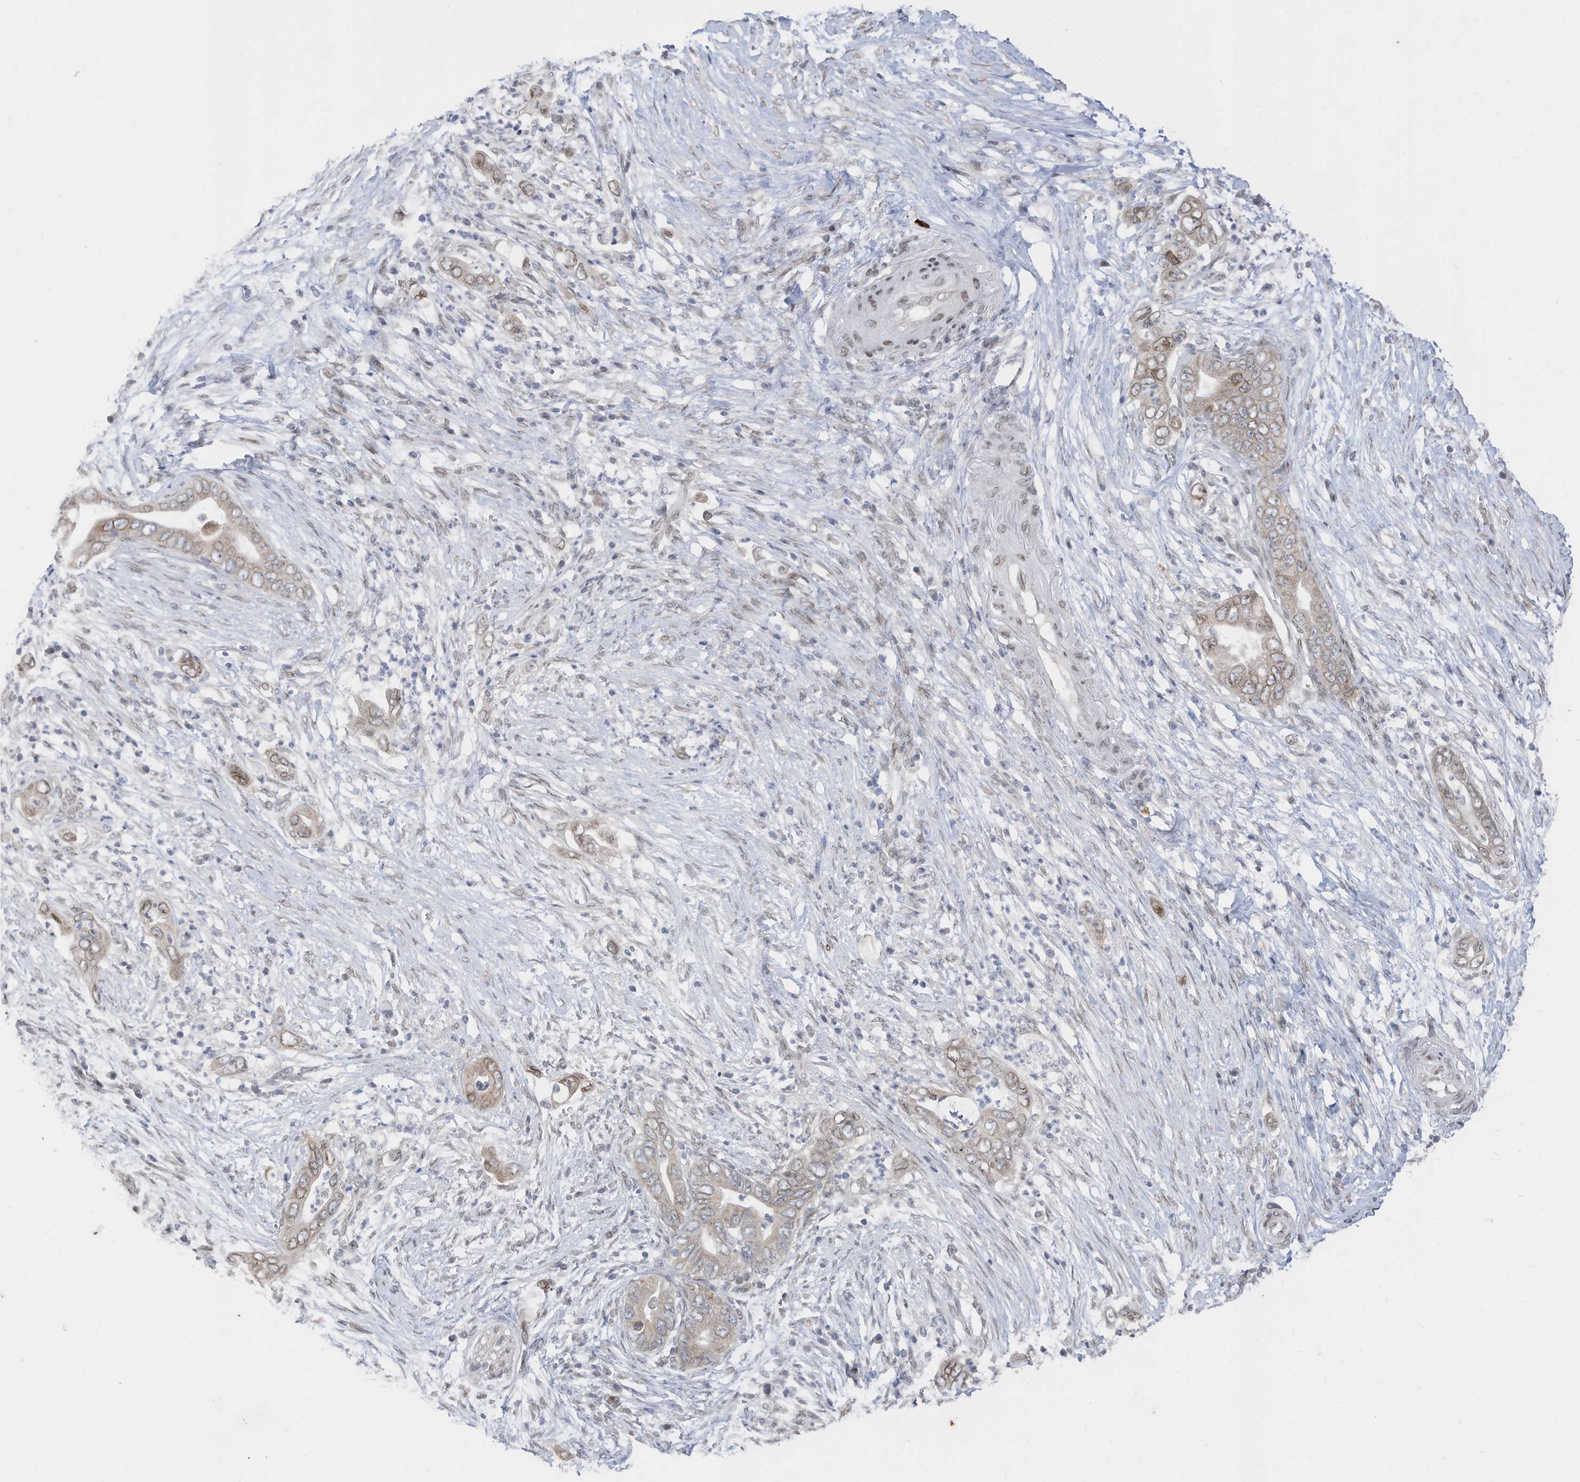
{"staining": {"intensity": "weak", "quantity": "25%-75%", "location": "nuclear"}, "tissue": "pancreatic cancer", "cell_type": "Tumor cells", "image_type": "cancer", "snomed": [{"axis": "morphology", "description": "Adenocarcinoma, NOS"}, {"axis": "topography", "description": "Pancreas"}], "caption": "Immunohistochemical staining of adenocarcinoma (pancreatic) reveals low levels of weak nuclear protein expression in approximately 25%-75% of tumor cells.", "gene": "RABL3", "patient": {"sex": "male", "age": 75}}